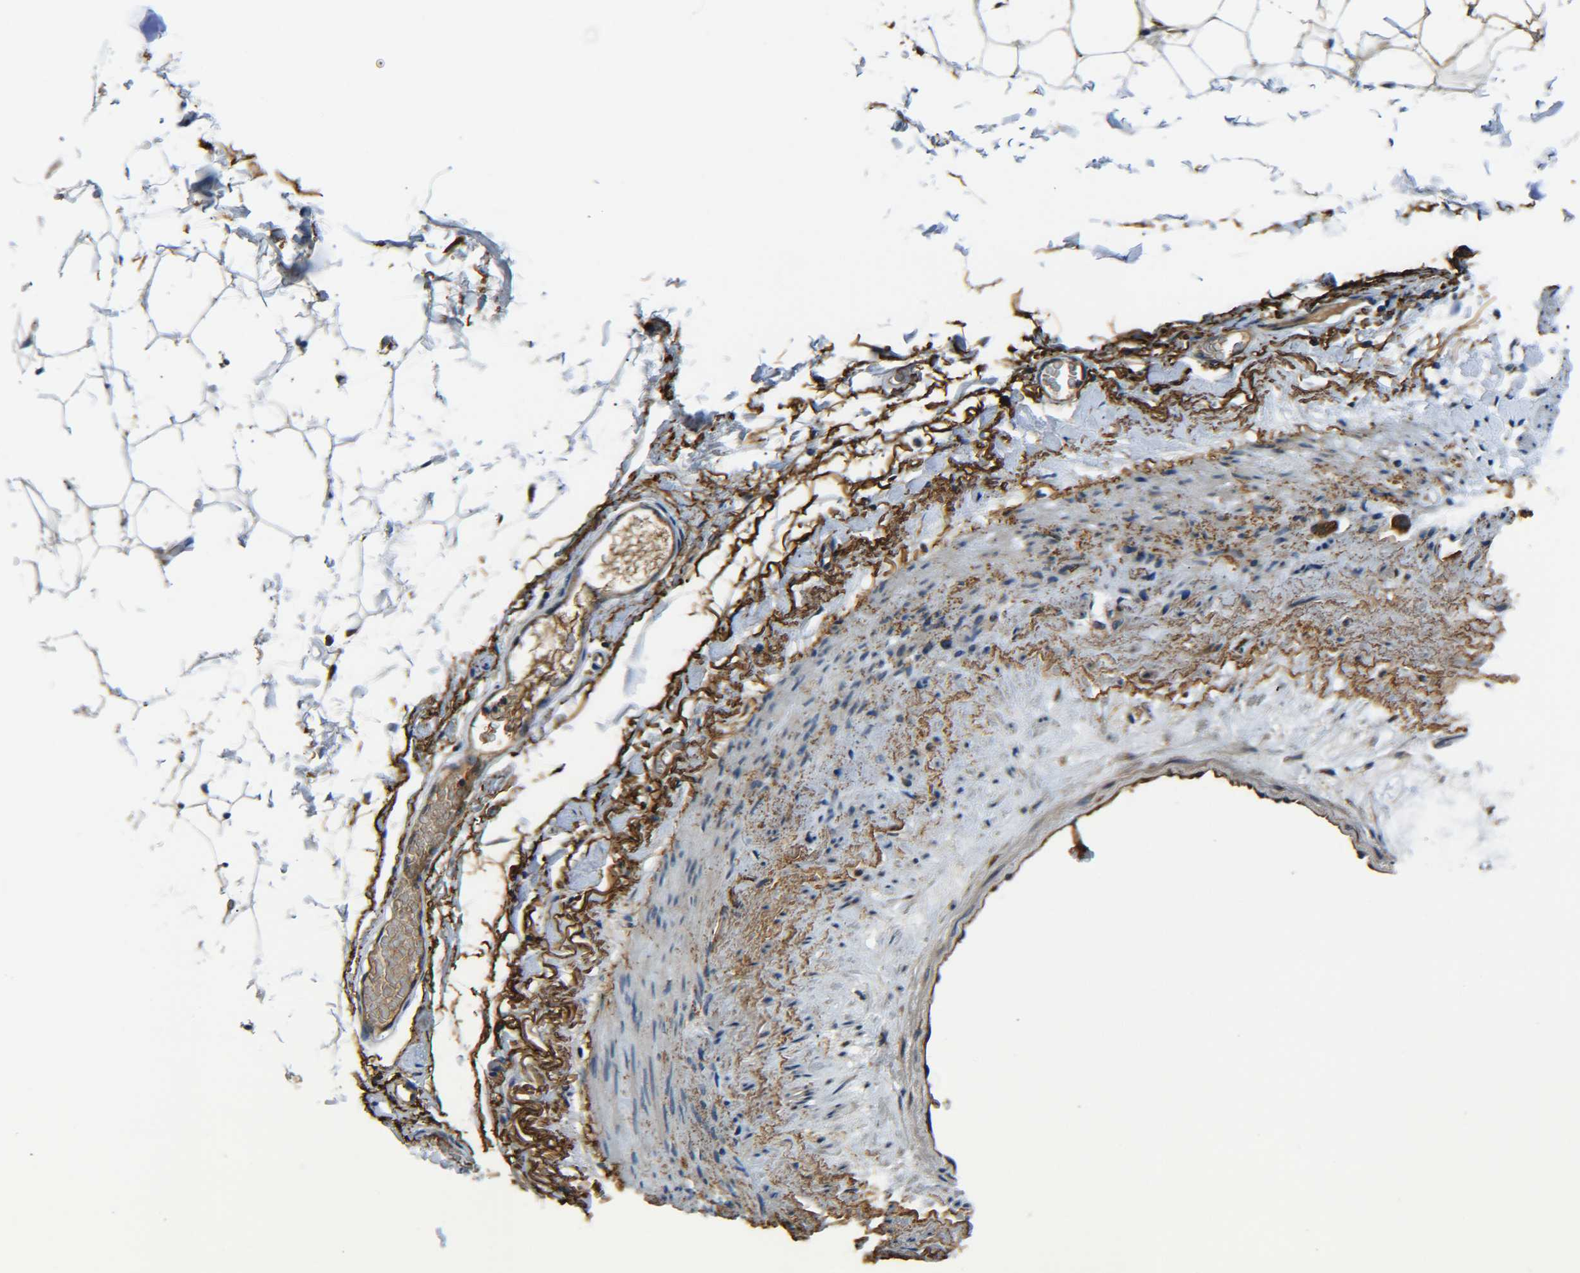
{"staining": {"intensity": "weak", "quantity": "25%-75%", "location": "cytoplasmic/membranous"}, "tissue": "adipose tissue", "cell_type": "Adipocytes", "image_type": "normal", "snomed": [{"axis": "morphology", "description": "Normal tissue, NOS"}, {"axis": "topography", "description": "Breast"}, {"axis": "topography", "description": "Soft tissue"}], "caption": "Immunohistochemical staining of benign human adipose tissue exhibits 25%-75% levels of weak cytoplasmic/membranous protein positivity in about 25%-75% of adipocytes.", "gene": "PREB", "patient": {"sex": "female", "age": 75}}